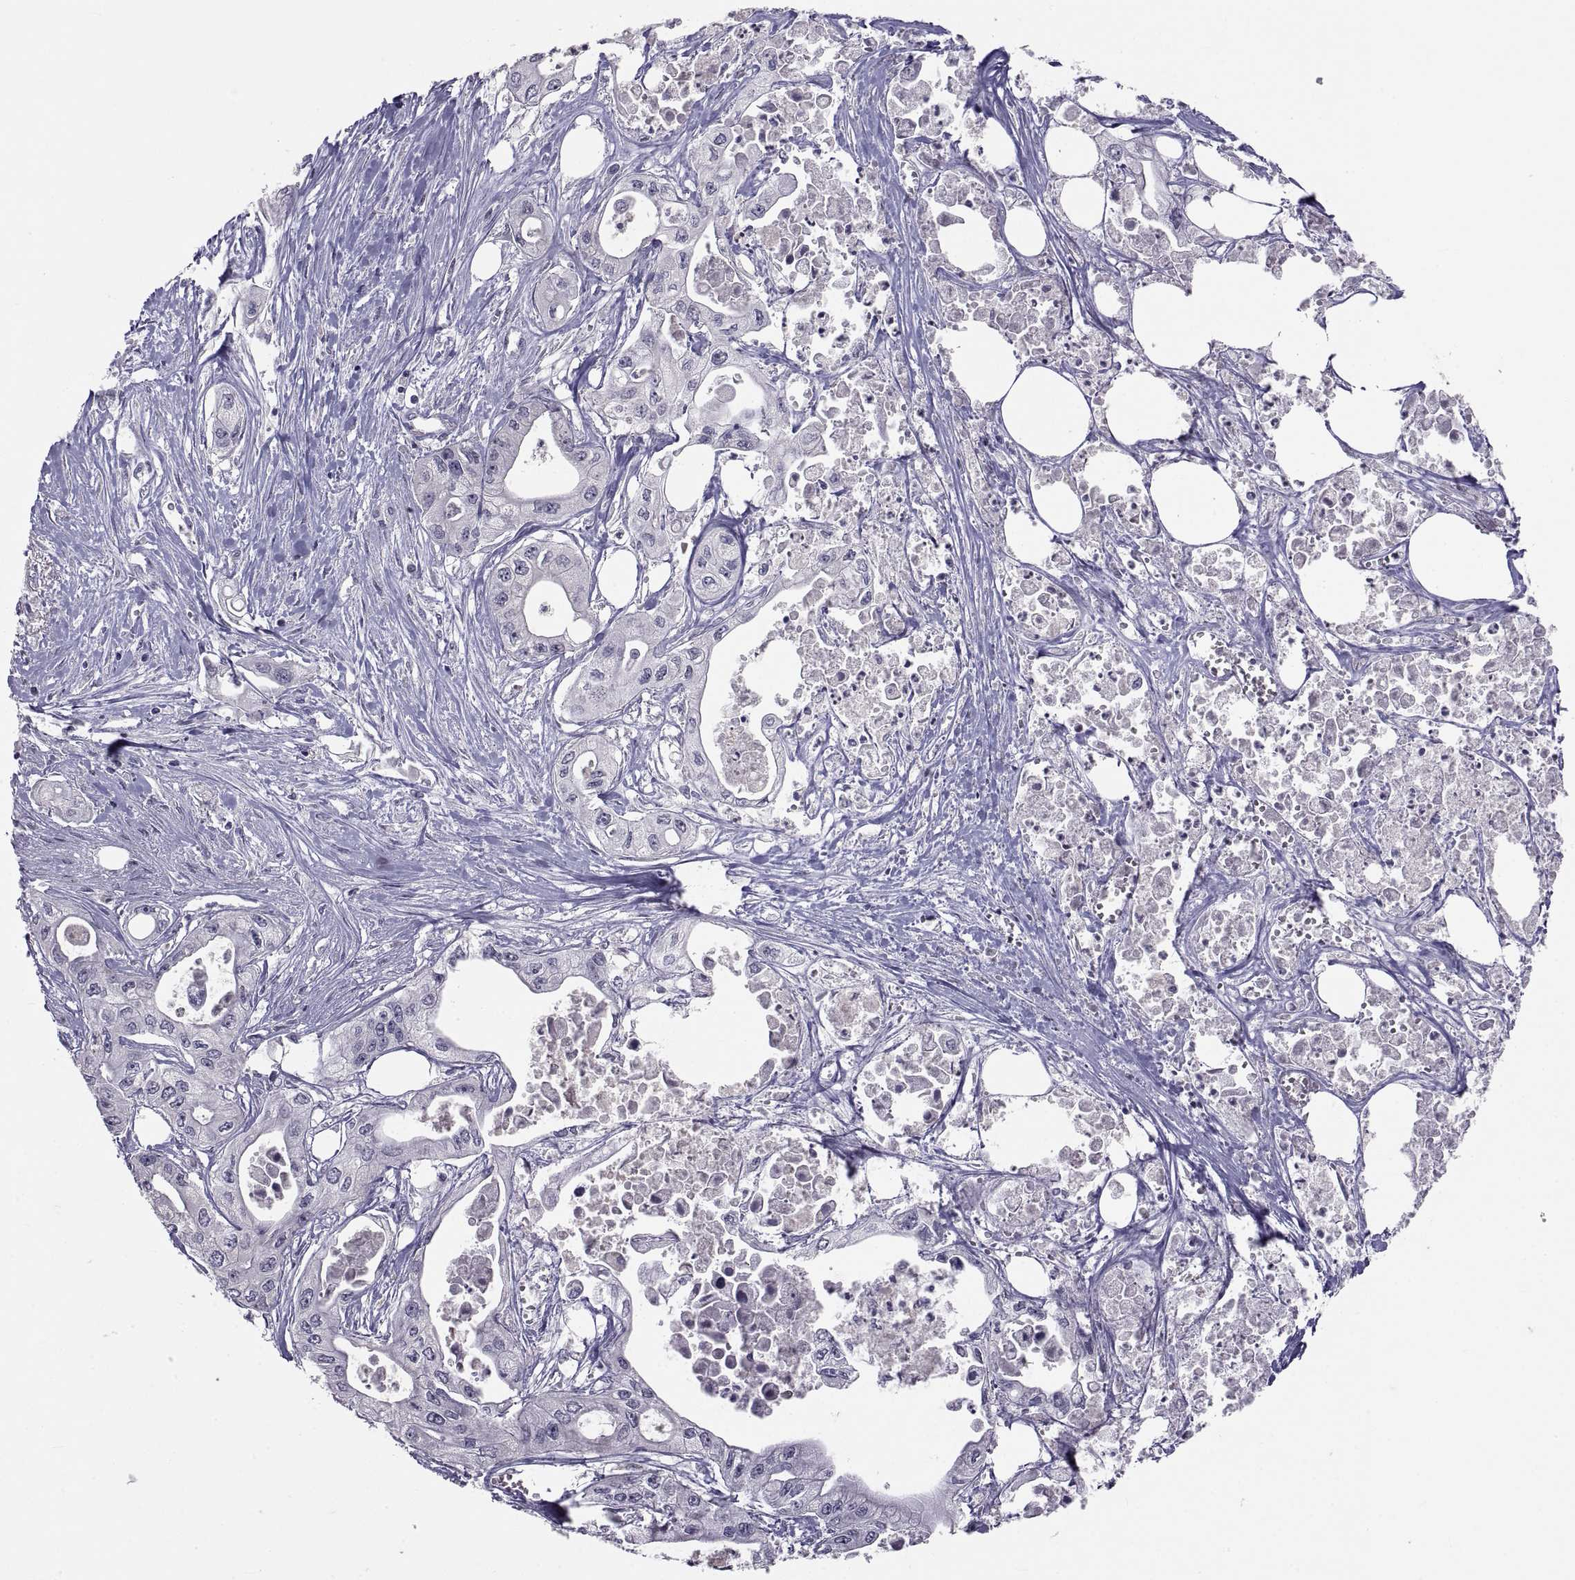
{"staining": {"intensity": "negative", "quantity": "none", "location": "none"}, "tissue": "pancreatic cancer", "cell_type": "Tumor cells", "image_type": "cancer", "snomed": [{"axis": "morphology", "description": "Adenocarcinoma, NOS"}, {"axis": "topography", "description": "Pancreas"}], "caption": "Micrograph shows no protein staining in tumor cells of adenocarcinoma (pancreatic) tissue. (Brightfield microscopy of DAB (3,3'-diaminobenzidine) immunohistochemistry (IHC) at high magnification).", "gene": "NPTX2", "patient": {"sex": "male", "age": 70}}